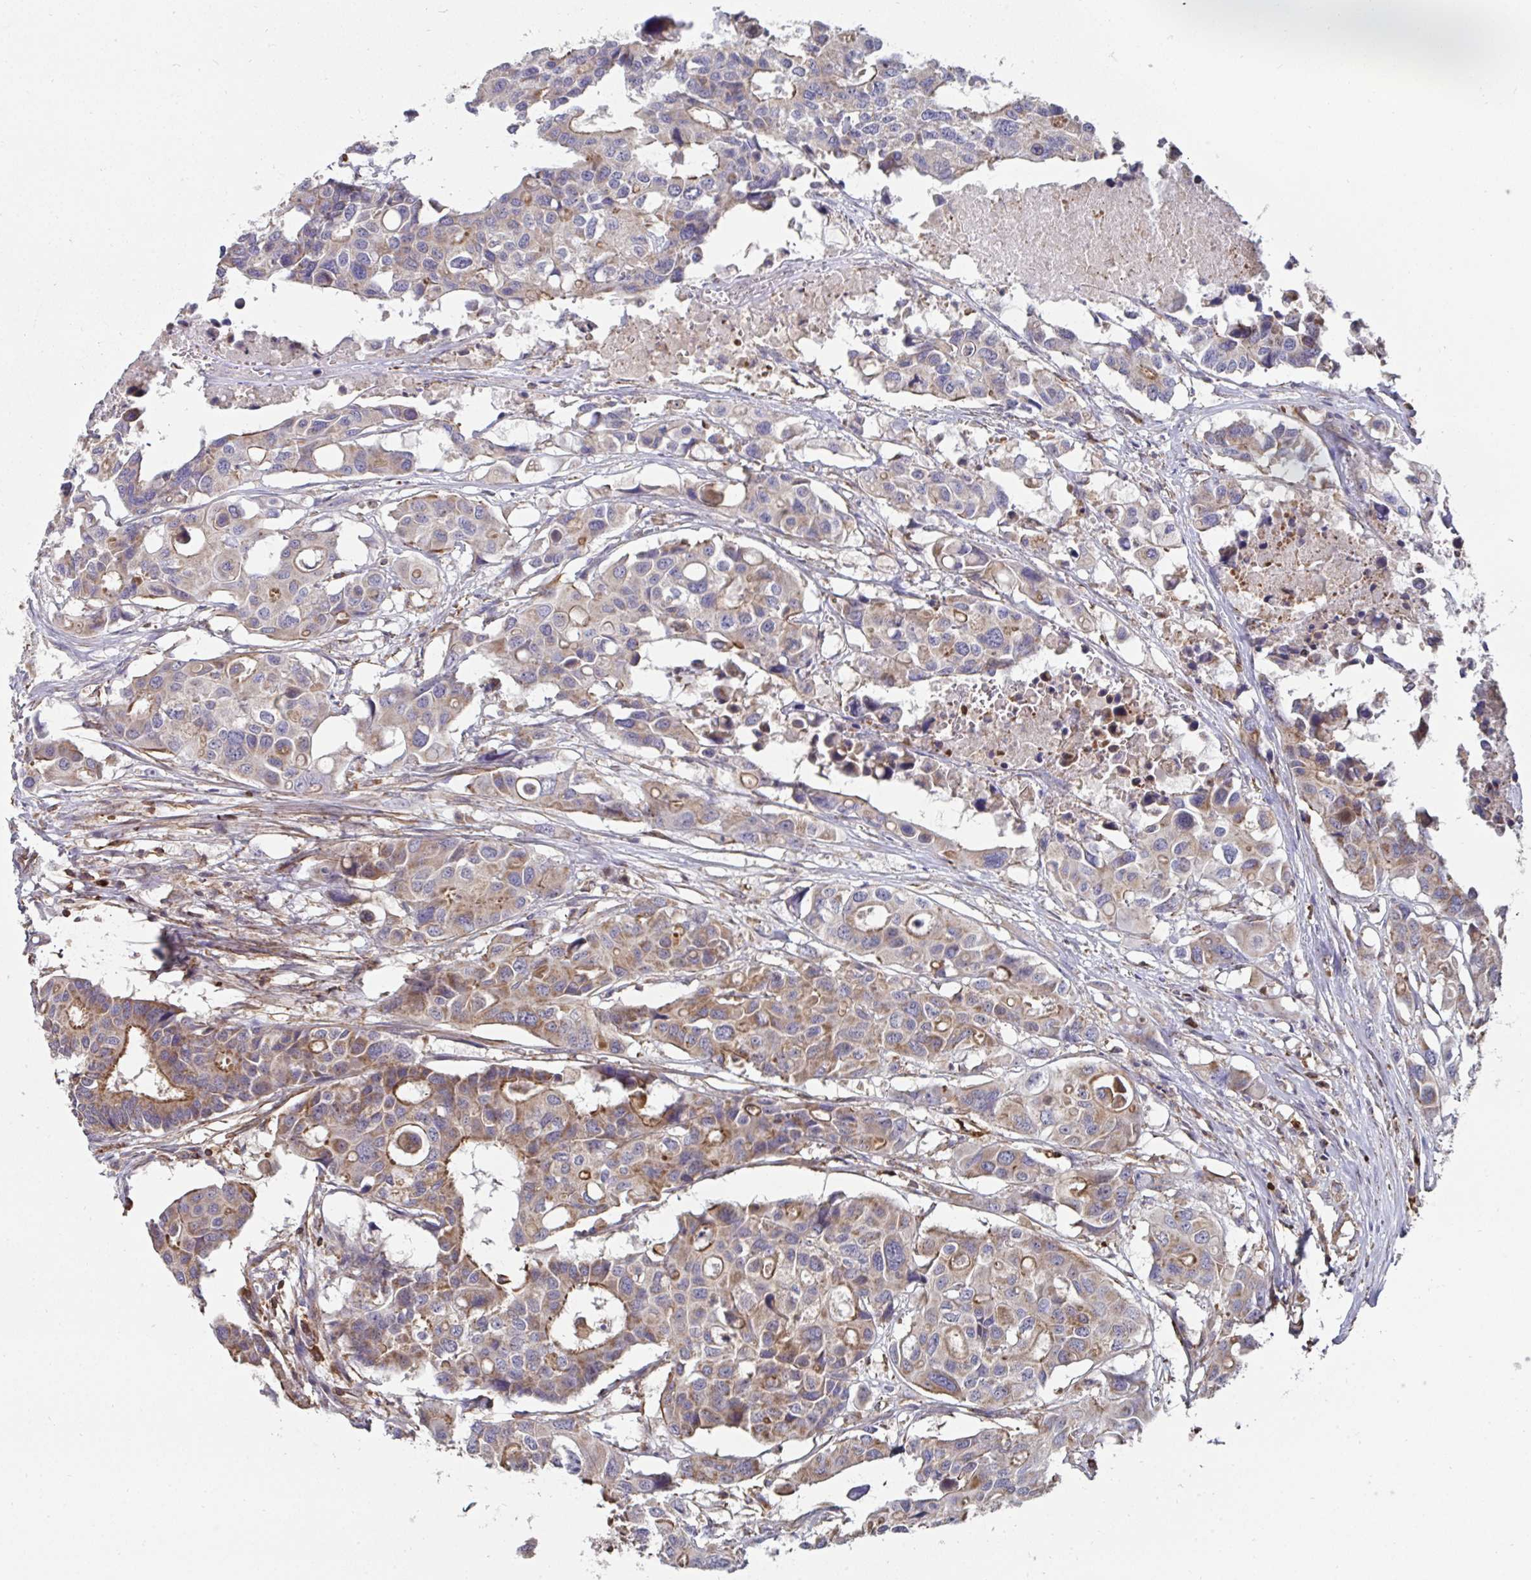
{"staining": {"intensity": "moderate", "quantity": "25%-75%", "location": "cytoplasmic/membranous"}, "tissue": "colorectal cancer", "cell_type": "Tumor cells", "image_type": "cancer", "snomed": [{"axis": "morphology", "description": "Adenocarcinoma, NOS"}, {"axis": "topography", "description": "Colon"}], "caption": "Human colorectal adenocarcinoma stained for a protein (brown) displays moderate cytoplasmic/membranous positive expression in about 25%-75% of tumor cells.", "gene": "DZANK1", "patient": {"sex": "male", "age": 77}}